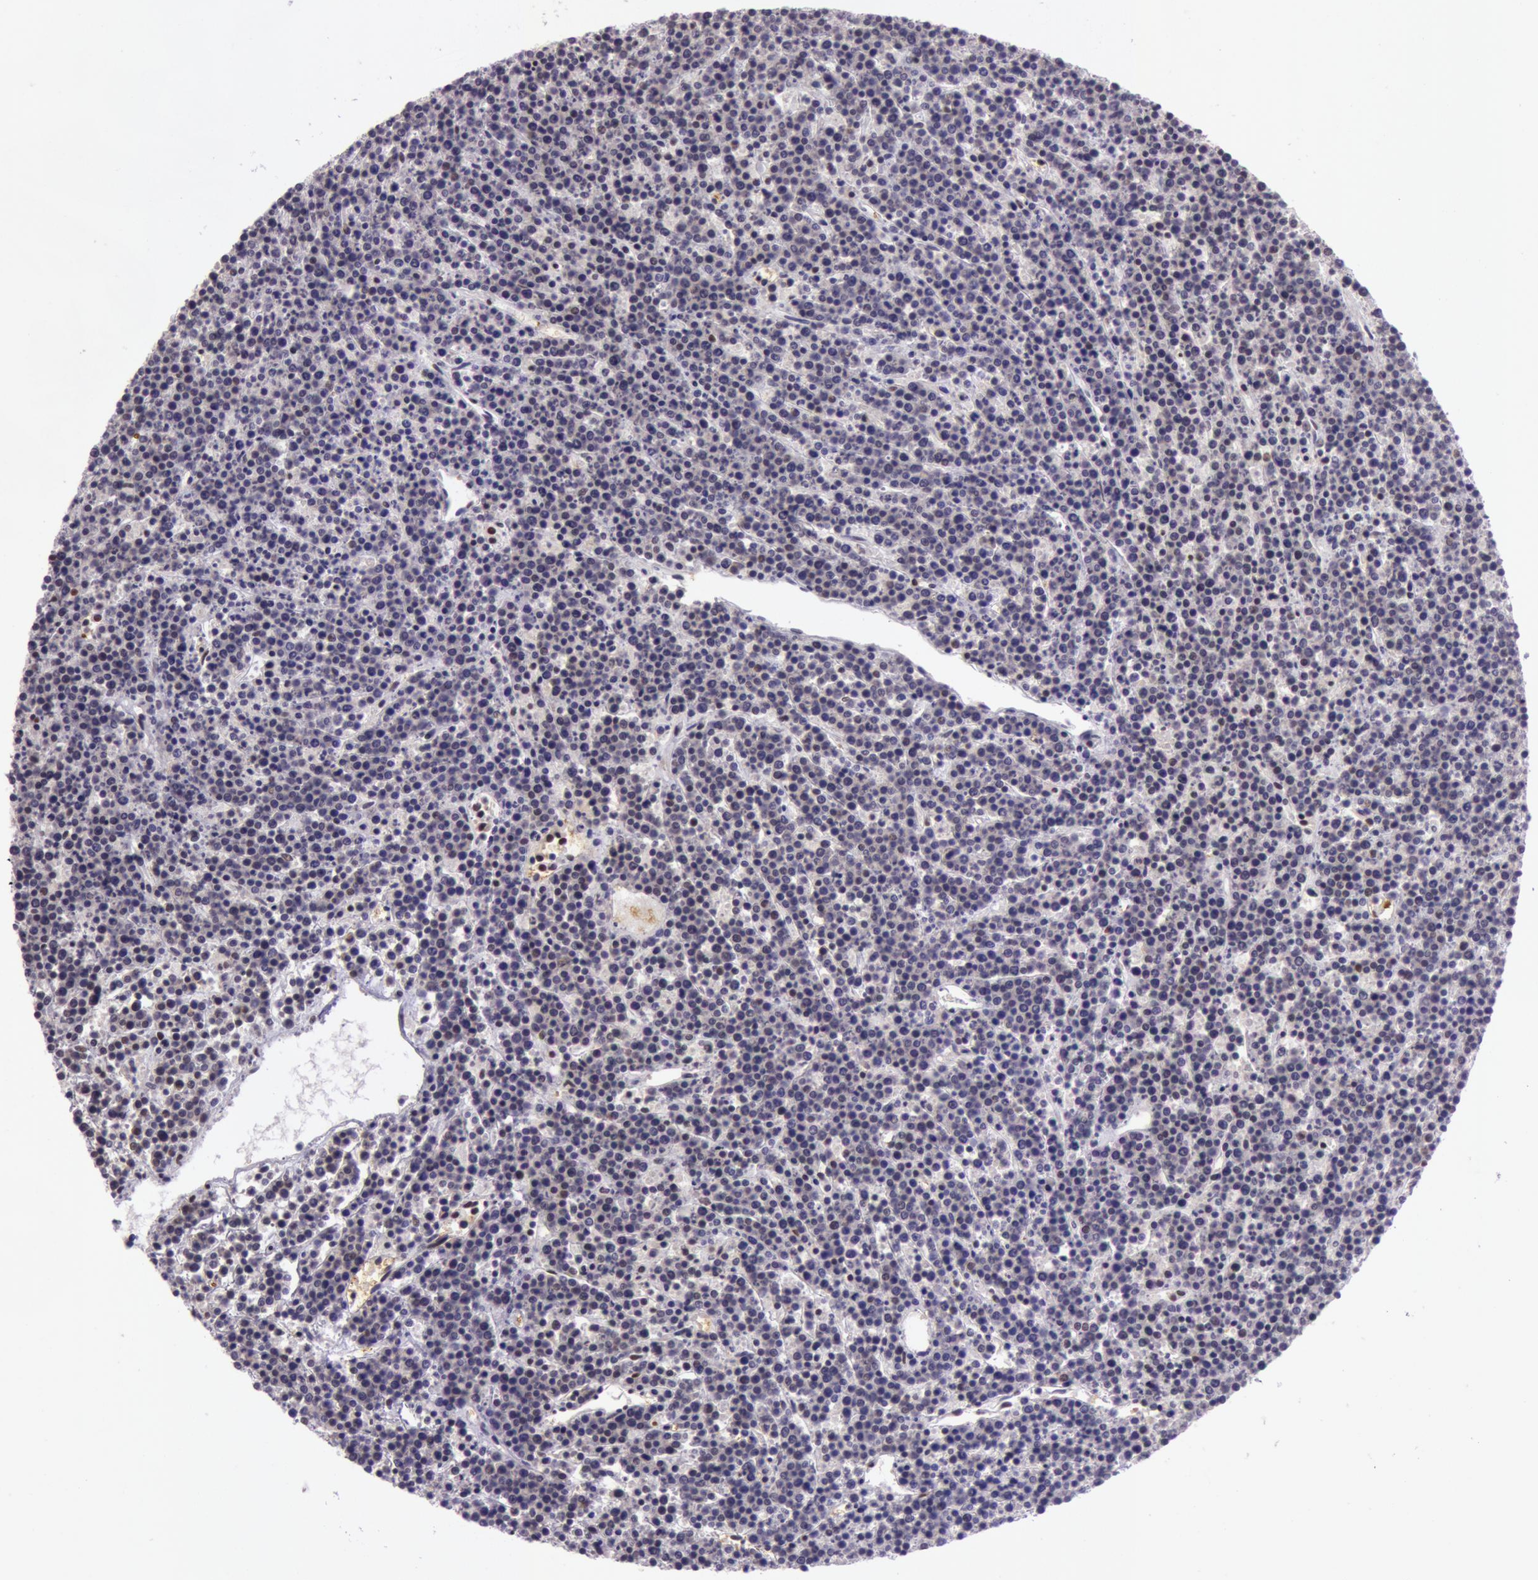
{"staining": {"intensity": "strong", "quantity": ">75%", "location": "nuclear"}, "tissue": "lymphoma", "cell_type": "Tumor cells", "image_type": "cancer", "snomed": [{"axis": "morphology", "description": "Malignant lymphoma, non-Hodgkin's type, High grade"}, {"axis": "topography", "description": "Ovary"}], "caption": "Lymphoma stained with immunohistochemistry exhibits strong nuclear staining in about >75% of tumor cells.", "gene": "NBN", "patient": {"sex": "female", "age": 56}}